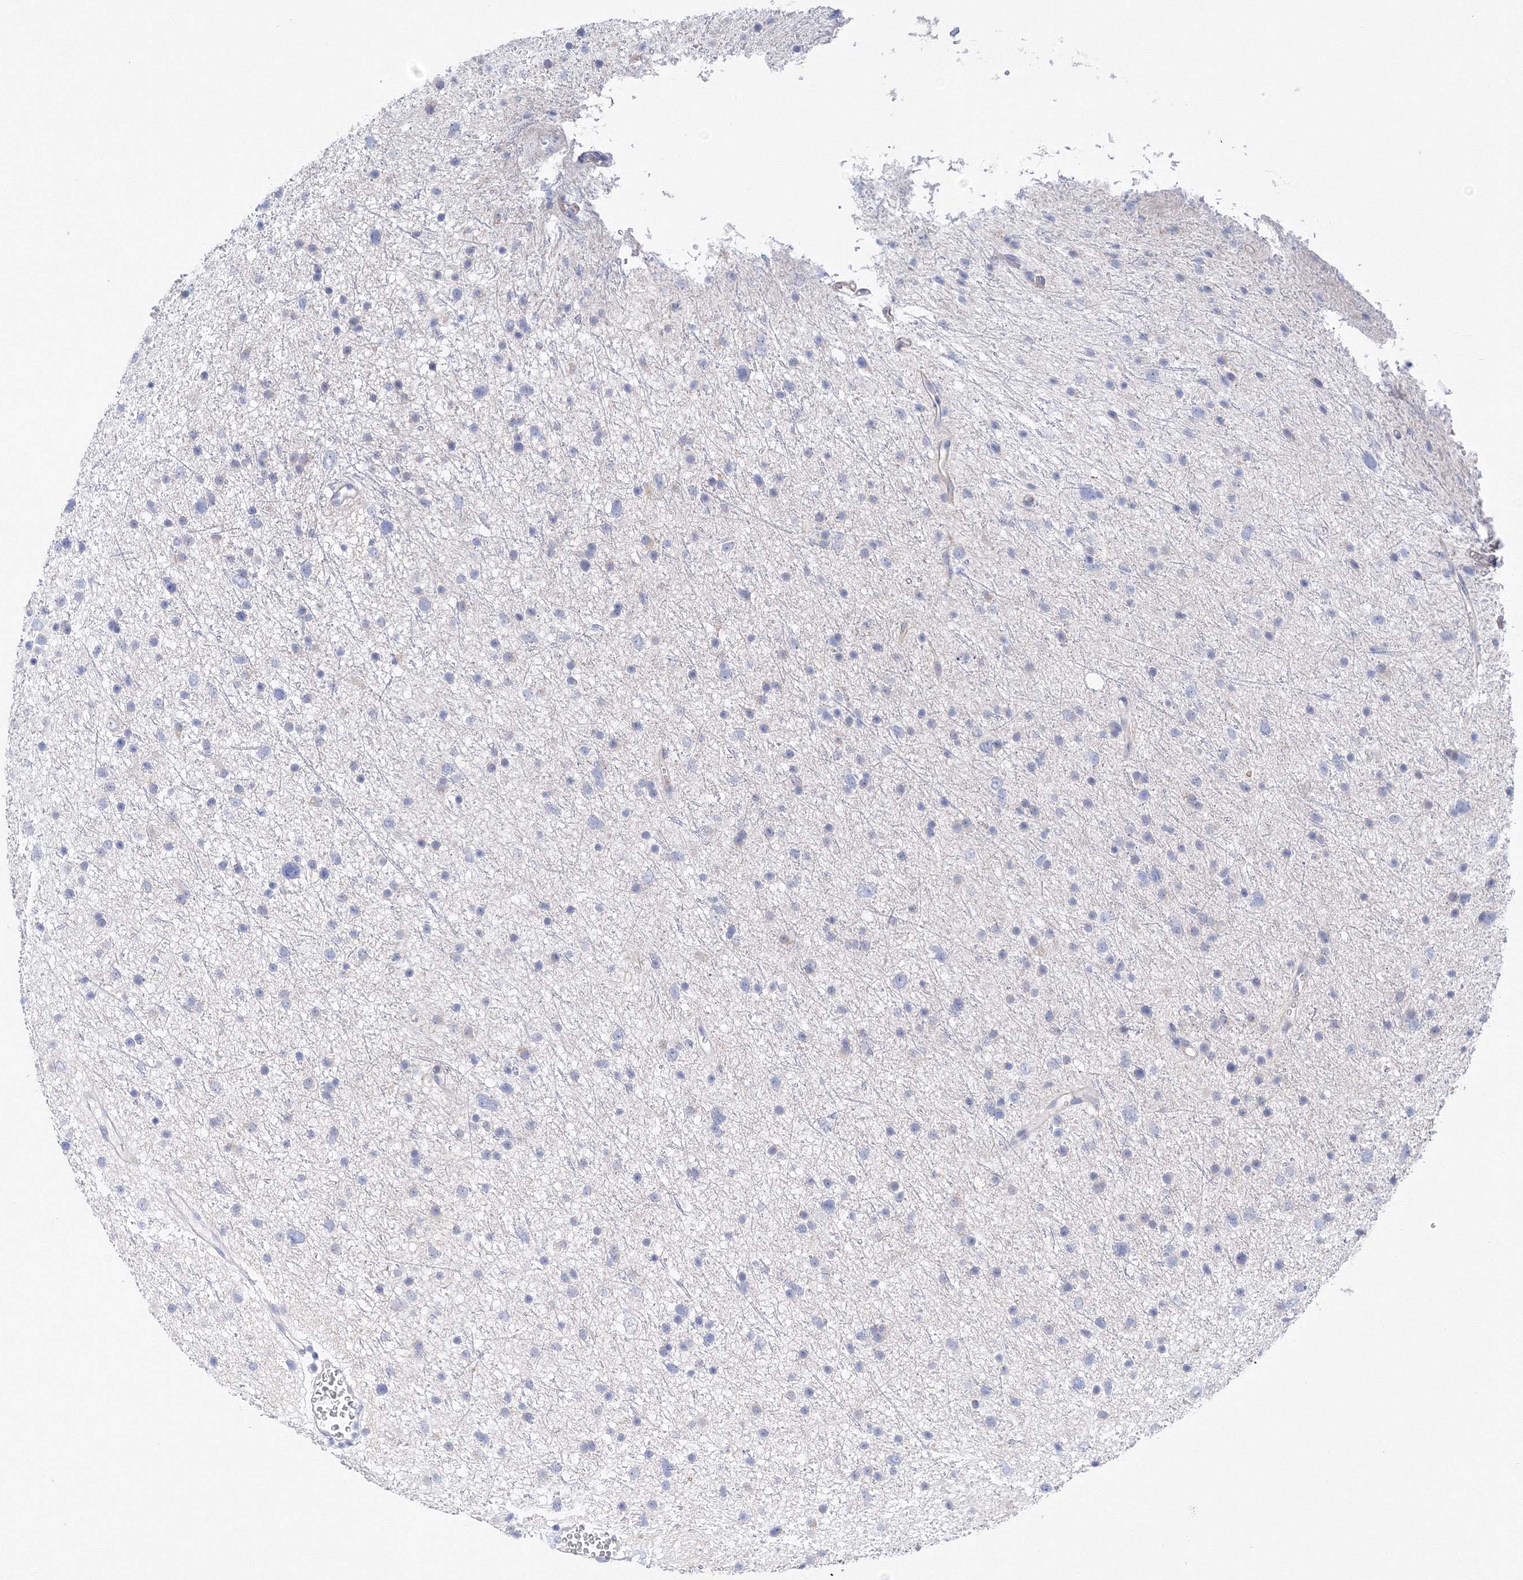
{"staining": {"intensity": "negative", "quantity": "none", "location": "none"}, "tissue": "glioma", "cell_type": "Tumor cells", "image_type": "cancer", "snomed": [{"axis": "morphology", "description": "Glioma, malignant, Low grade"}, {"axis": "topography", "description": "Cerebral cortex"}], "caption": "Image shows no protein positivity in tumor cells of low-grade glioma (malignant) tissue. (Brightfield microscopy of DAB (3,3'-diaminobenzidine) IHC at high magnification).", "gene": "TAMM41", "patient": {"sex": "female", "age": 39}}